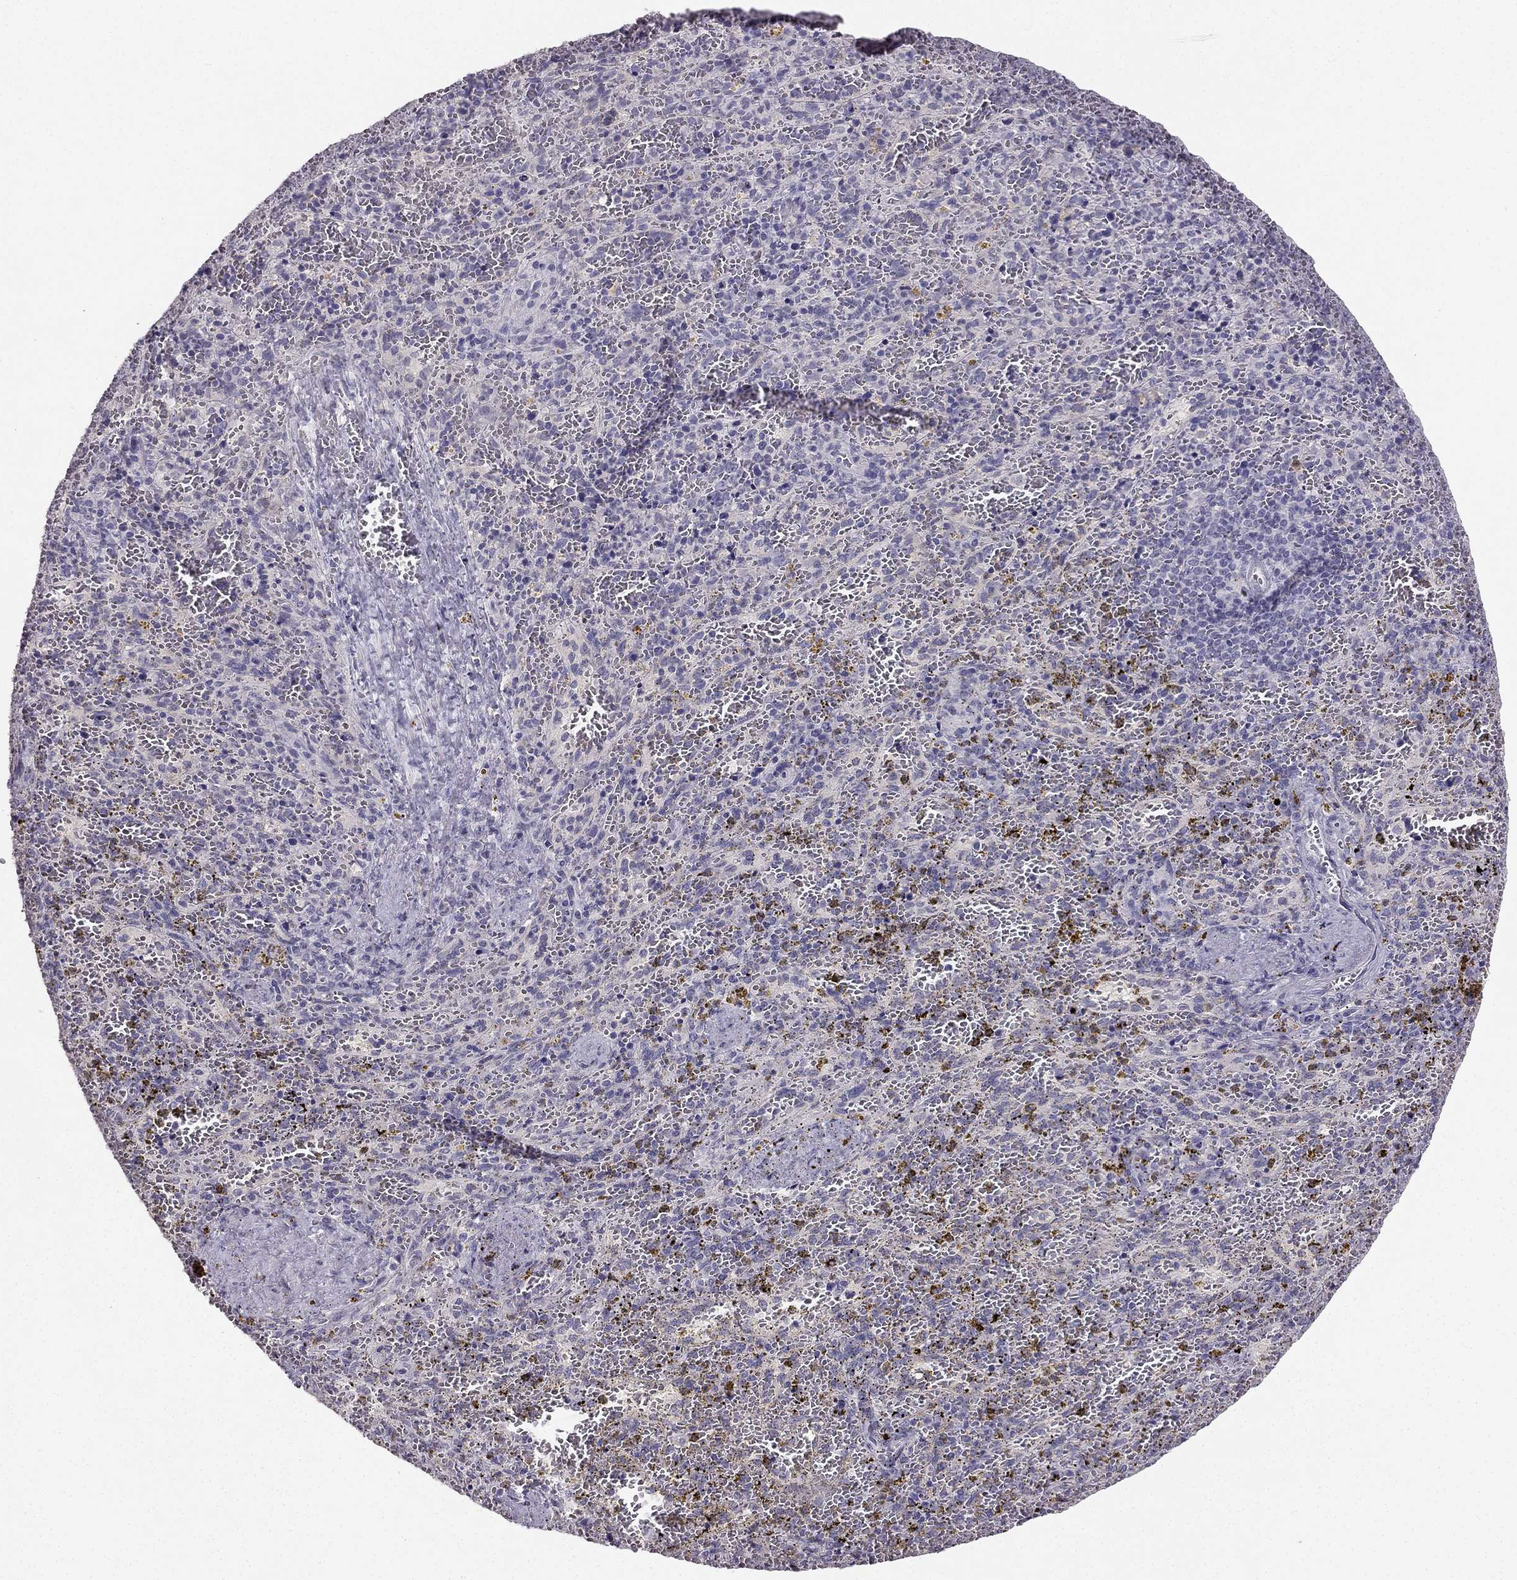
{"staining": {"intensity": "negative", "quantity": "none", "location": "none"}, "tissue": "spleen", "cell_type": "Cells in red pulp", "image_type": "normal", "snomed": [{"axis": "morphology", "description": "Normal tissue, NOS"}, {"axis": "topography", "description": "Spleen"}], "caption": "Immunohistochemistry (IHC) image of benign human spleen stained for a protein (brown), which displays no positivity in cells in red pulp.", "gene": "CALB2", "patient": {"sex": "female", "age": 50}}